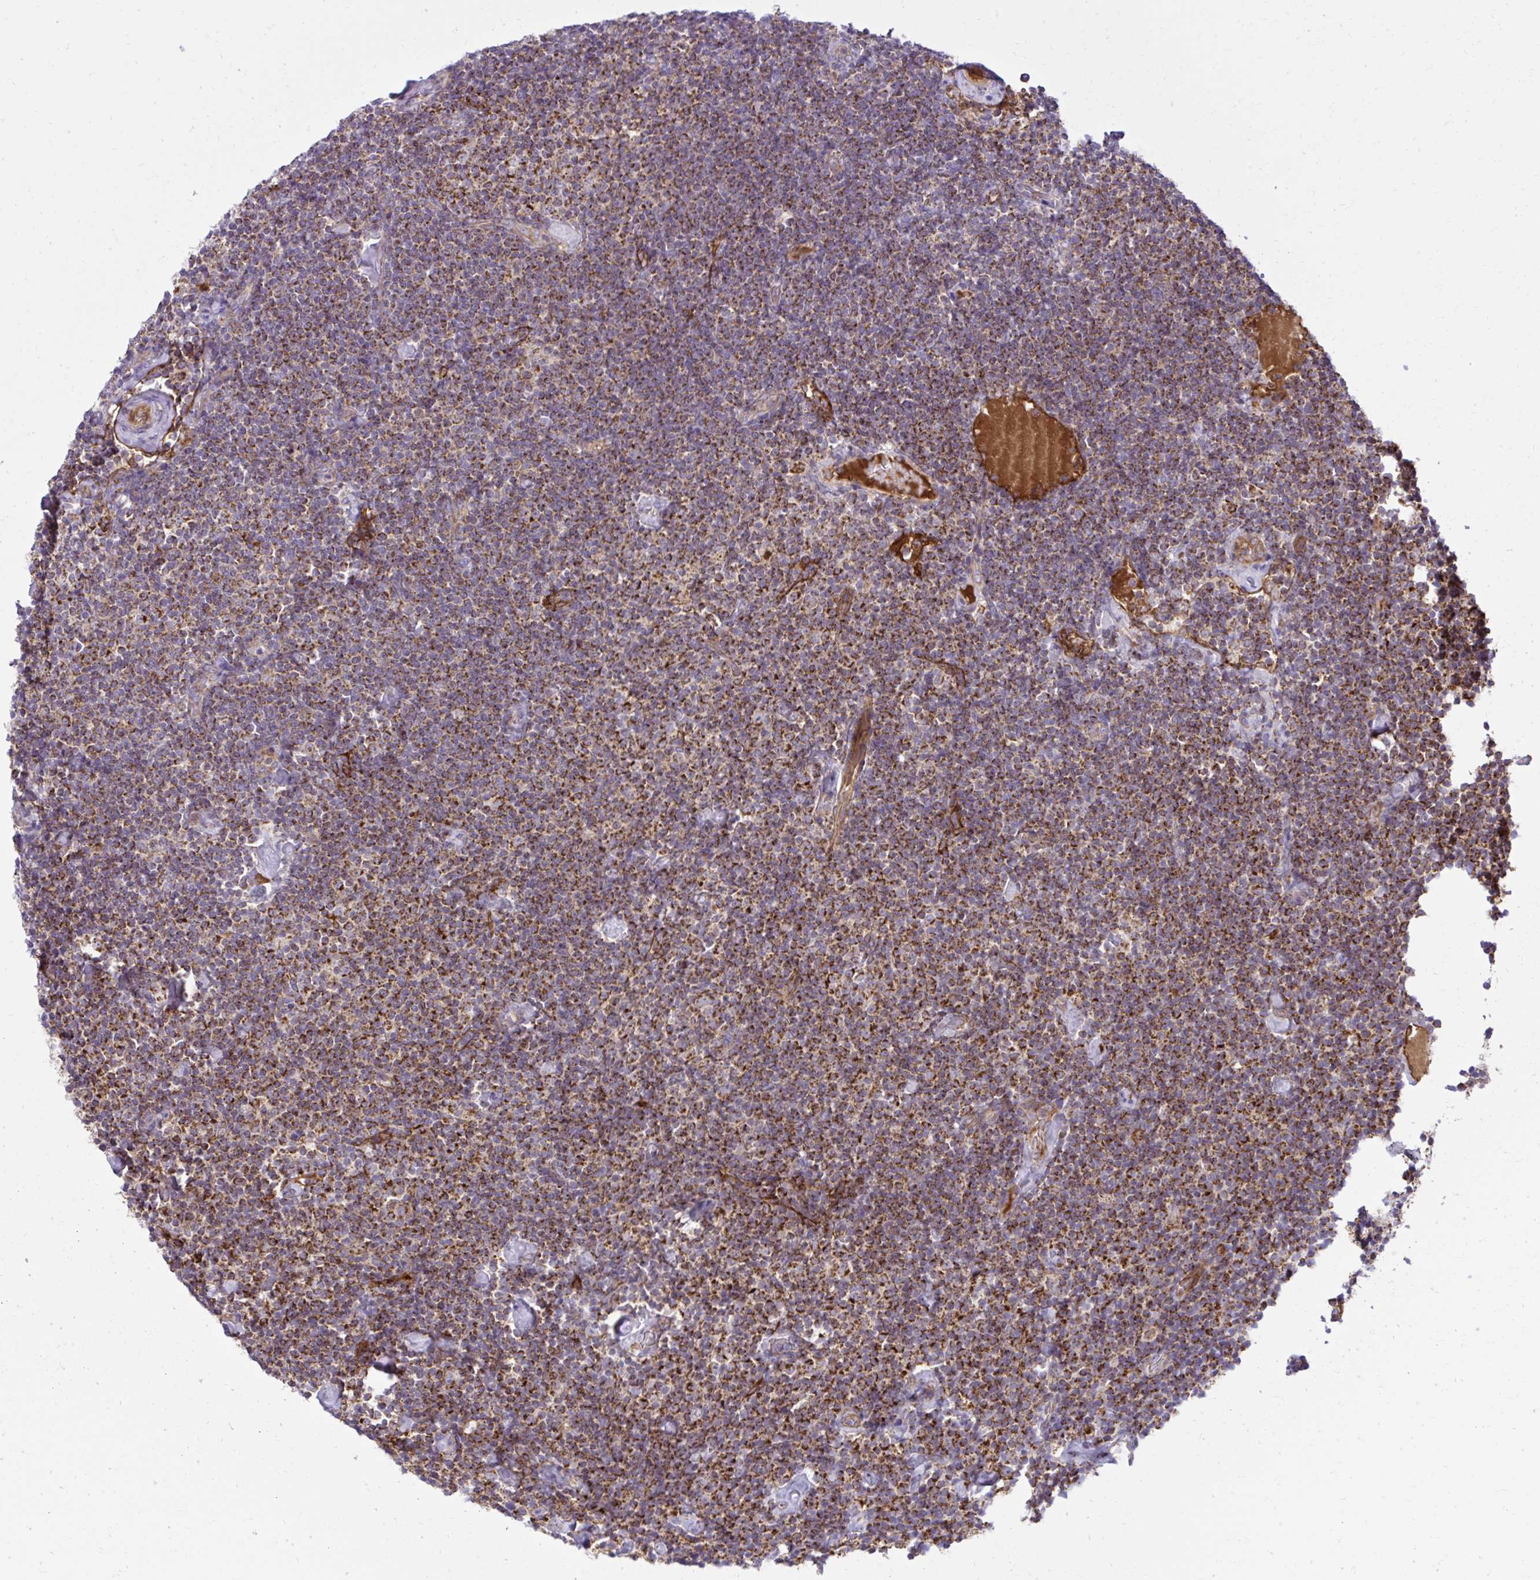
{"staining": {"intensity": "strong", "quantity": ">75%", "location": "cytoplasmic/membranous"}, "tissue": "lymphoma", "cell_type": "Tumor cells", "image_type": "cancer", "snomed": [{"axis": "morphology", "description": "Malignant lymphoma, non-Hodgkin's type, Low grade"}, {"axis": "topography", "description": "Lymph node"}], "caption": "Brown immunohistochemical staining in lymphoma exhibits strong cytoplasmic/membranous expression in approximately >75% of tumor cells.", "gene": "LIMS1", "patient": {"sex": "male", "age": 81}}